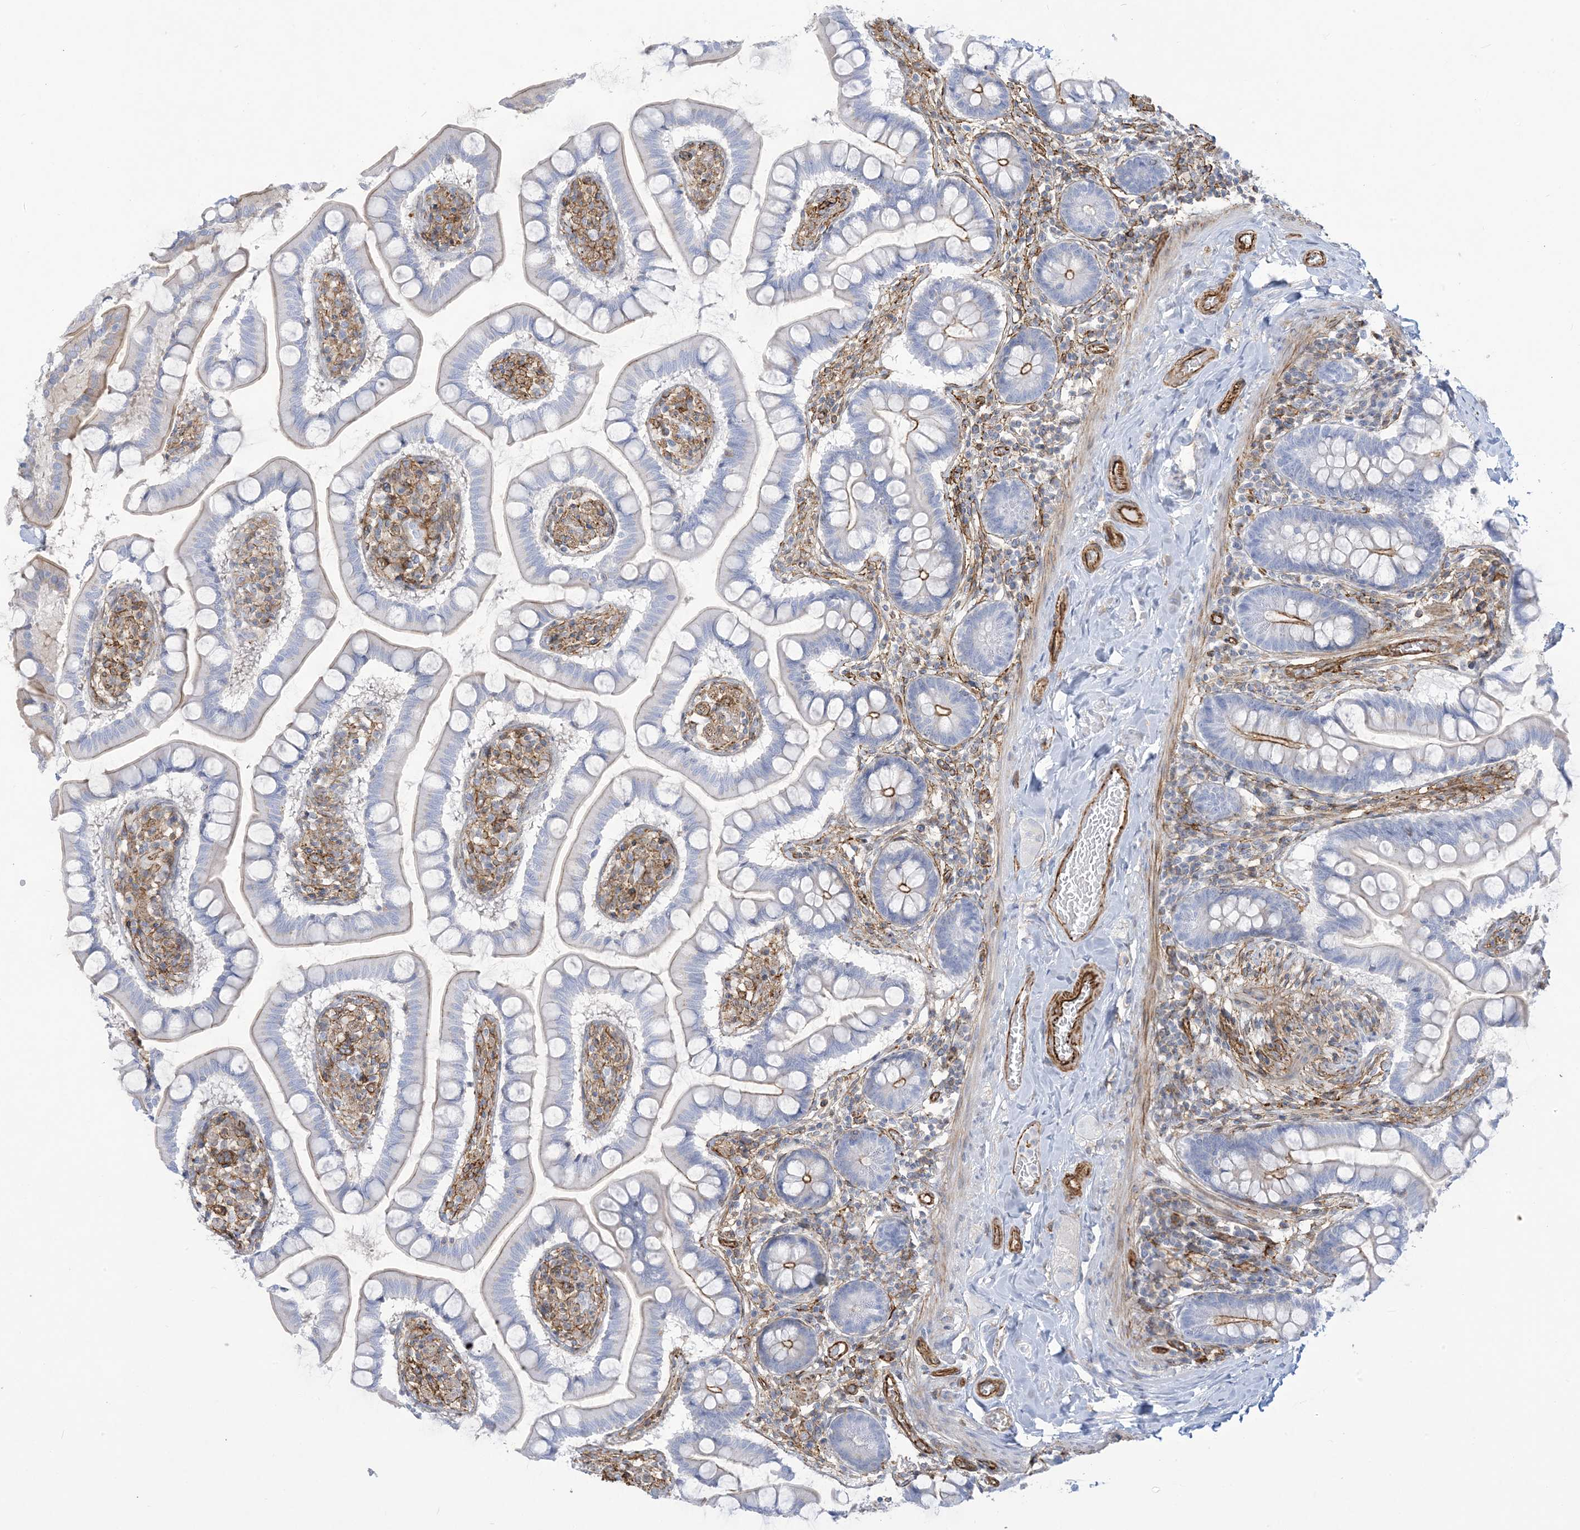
{"staining": {"intensity": "negative", "quantity": "none", "location": "none"}, "tissue": "small intestine", "cell_type": "Glandular cells", "image_type": "normal", "snomed": [{"axis": "morphology", "description": "Normal tissue, NOS"}, {"axis": "topography", "description": "Small intestine"}], "caption": "Immunohistochemistry histopathology image of normal human small intestine stained for a protein (brown), which displays no positivity in glandular cells.", "gene": "B3GNT7", "patient": {"sex": "male", "age": 41}}